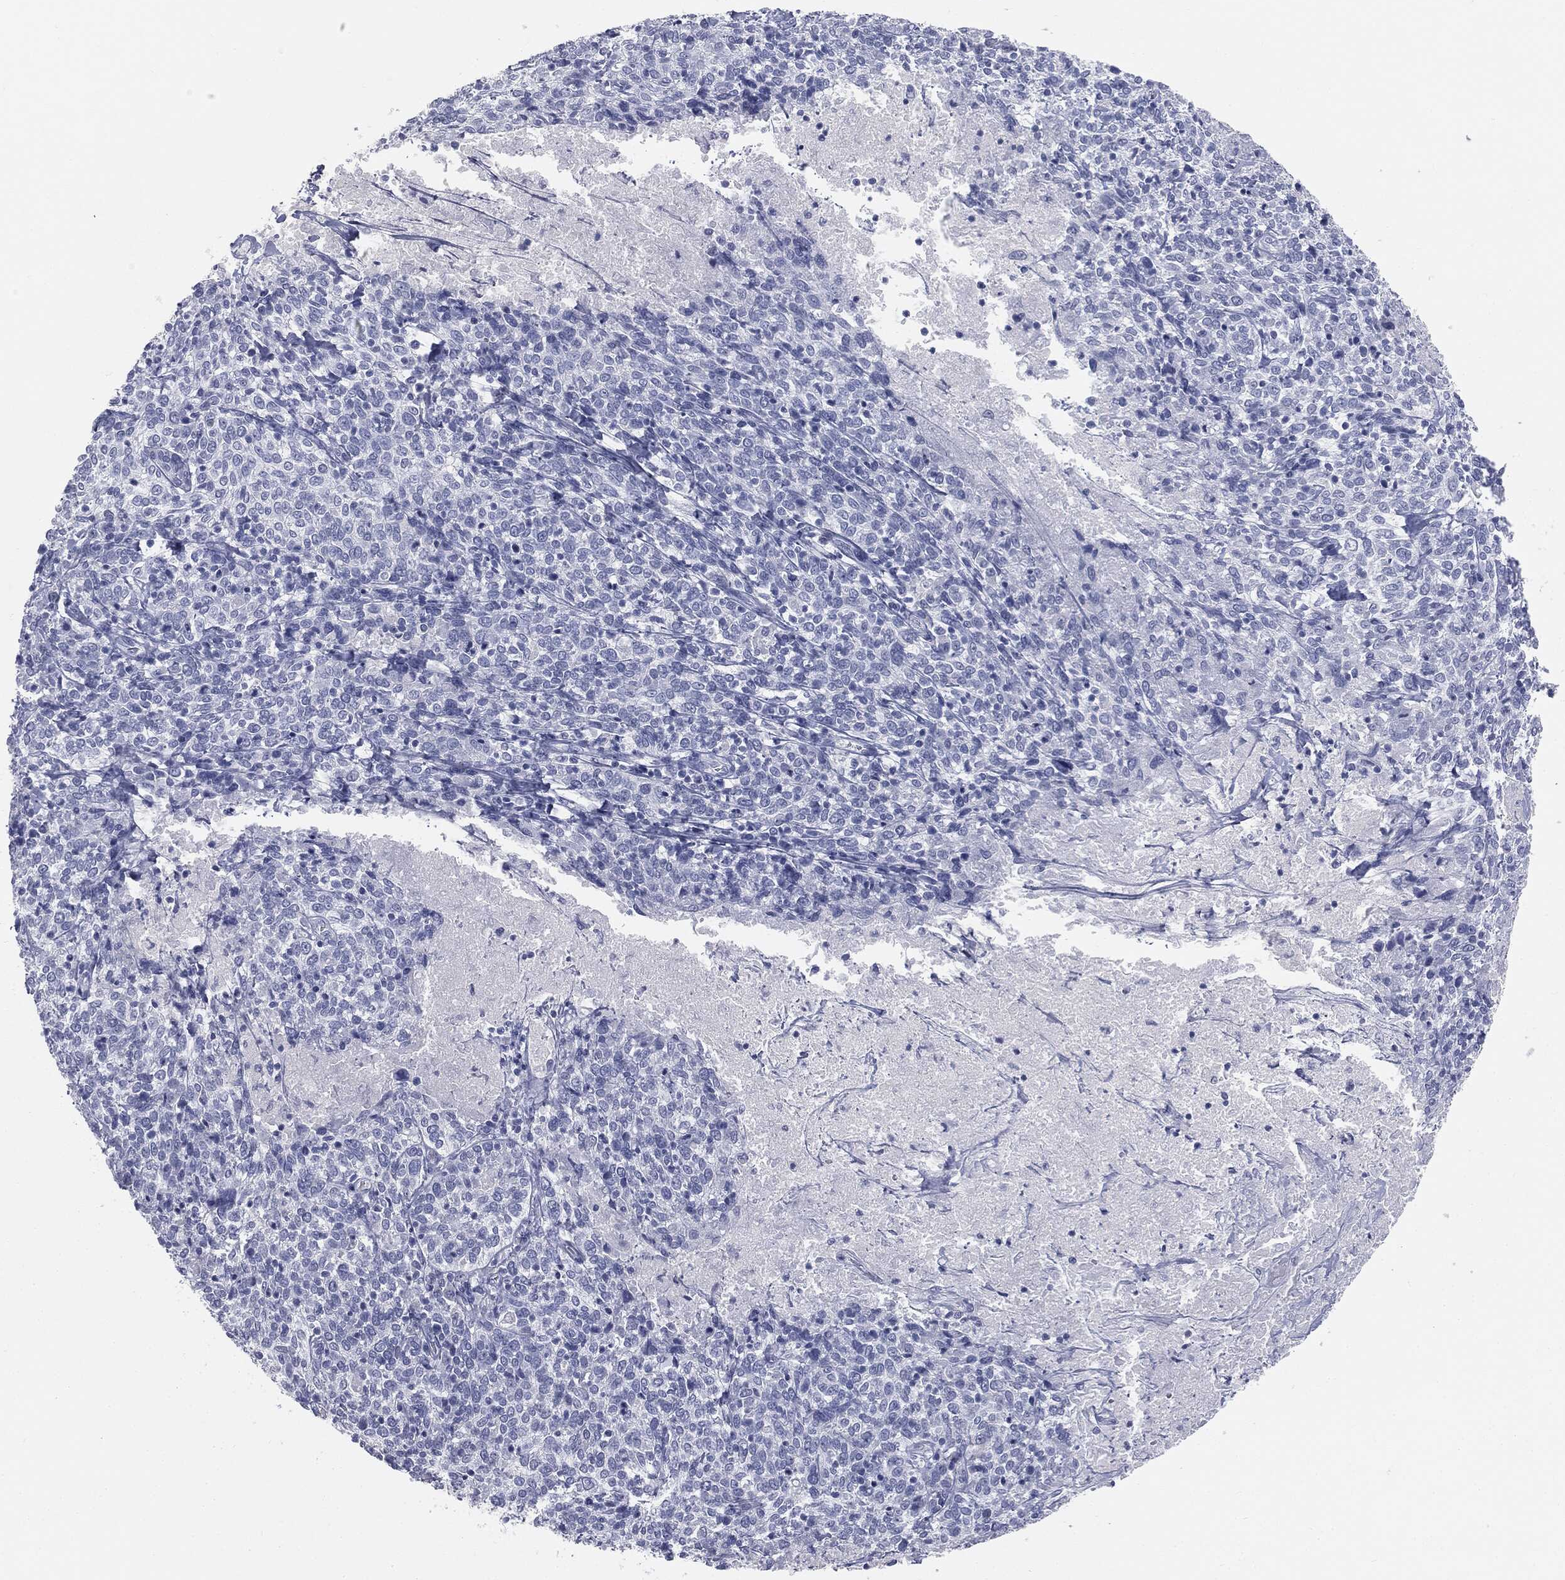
{"staining": {"intensity": "negative", "quantity": "none", "location": "none"}, "tissue": "cervical cancer", "cell_type": "Tumor cells", "image_type": "cancer", "snomed": [{"axis": "morphology", "description": "Squamous cell carcinoma, NOS"}, {"axis": "topography", "description": "Cervix"}], "caption": "The photomicrograph shows no significant expression in tumor cells of cervical cancer.", "gene": "MUC5AC", "patient": {"sex": "female", "age": 46}}